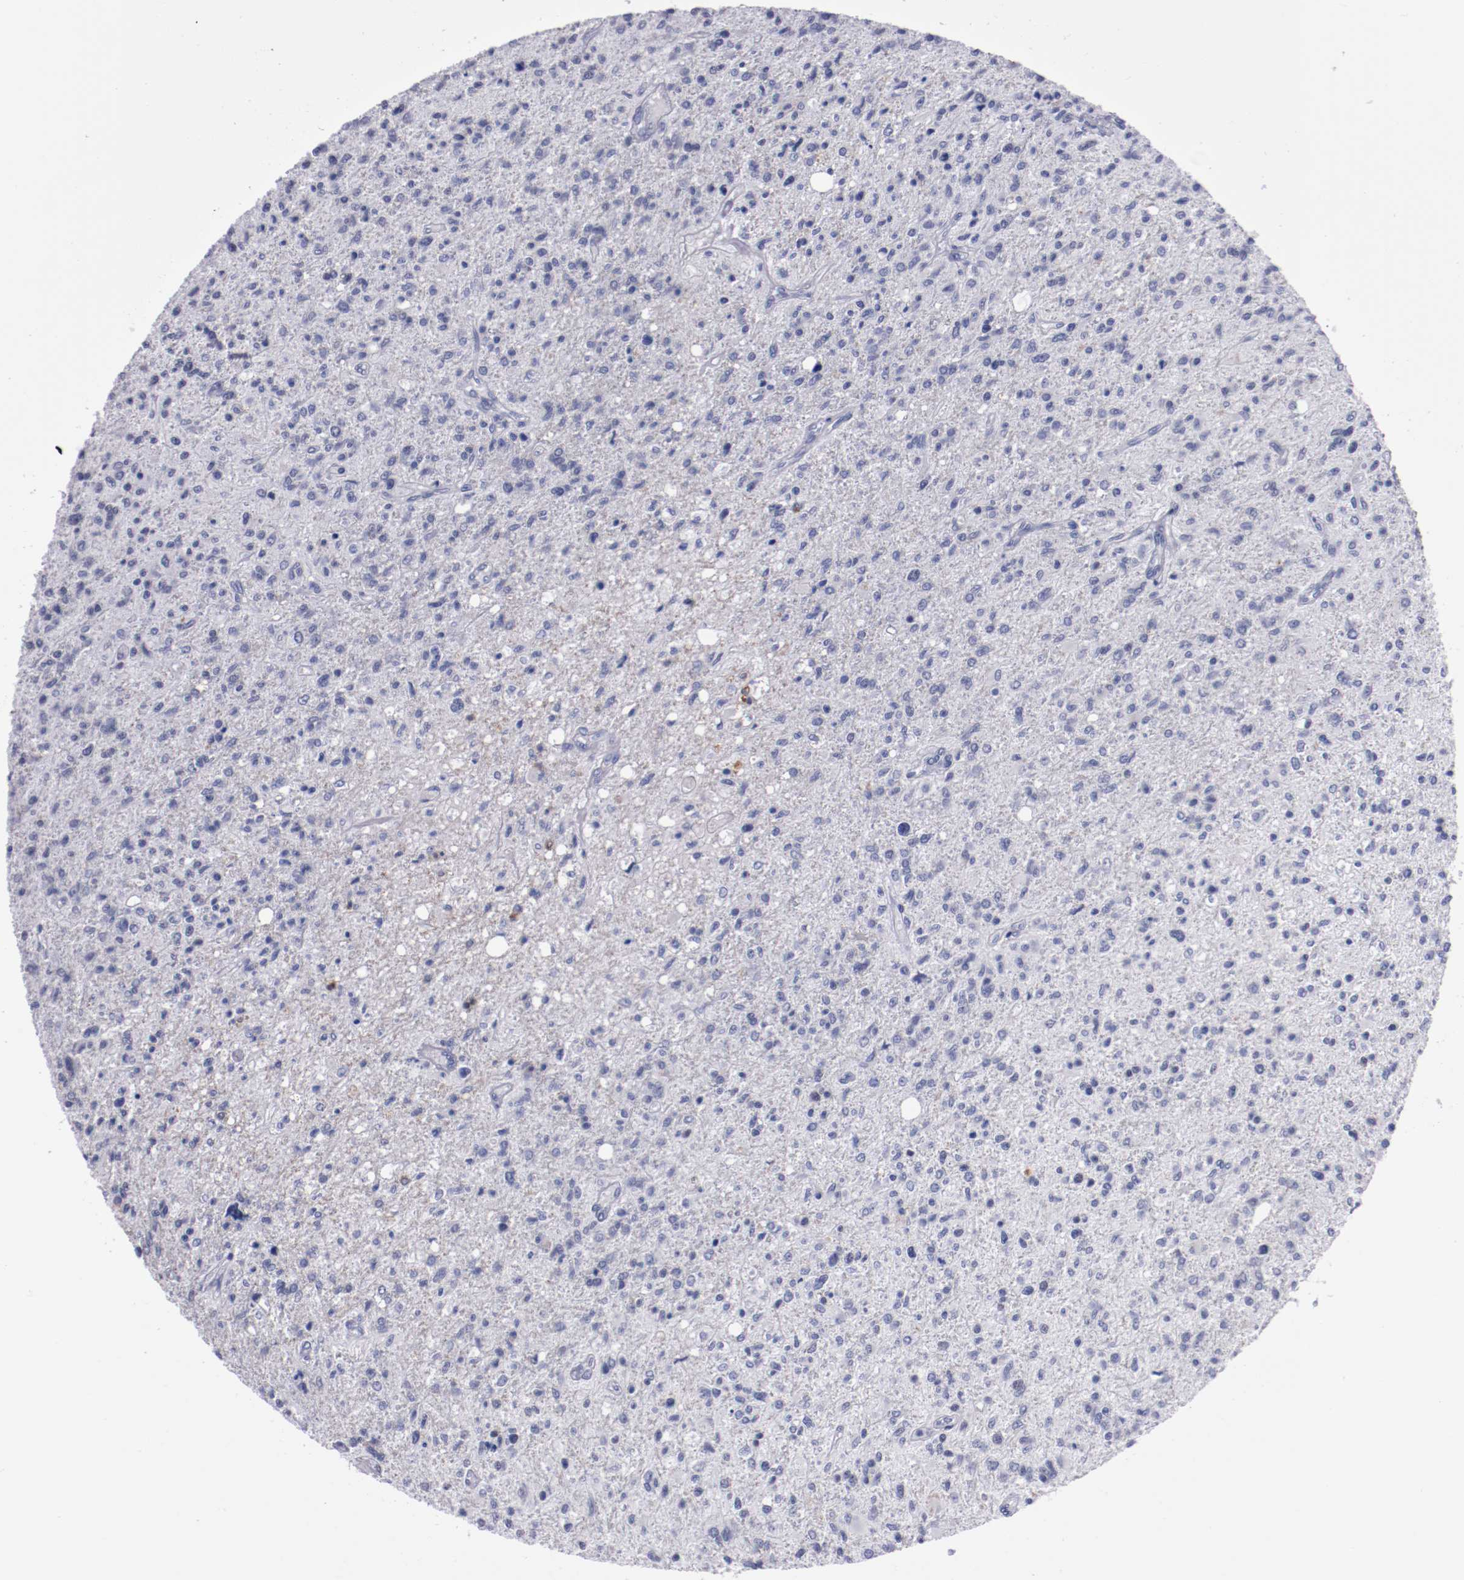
{"staining": {"intensity": "negative", "quantity": "none", "location": "none"}, "tissue": "glioma", "cell_type": "Tumor cells", "image_type": "cancer", "snomed": [{"axis": "morphology", "description": "Glioma, malignant, High grade"}, {"axis": "topography", "description": "Cerebral cortex"}], "caption": "DAB (3,3'-diaminobenzidine) immunohistochemical staining of human malignant glioma (high-grade) displays no significant expression in tumor cells. The staining is performed using DAB (3,3'-diaminobenzidine) brown chromogen with nuclei counter-stained in using hematoxylin.", "gene": "HNF1B", "patient": {"sex": "male", "age": 76}}